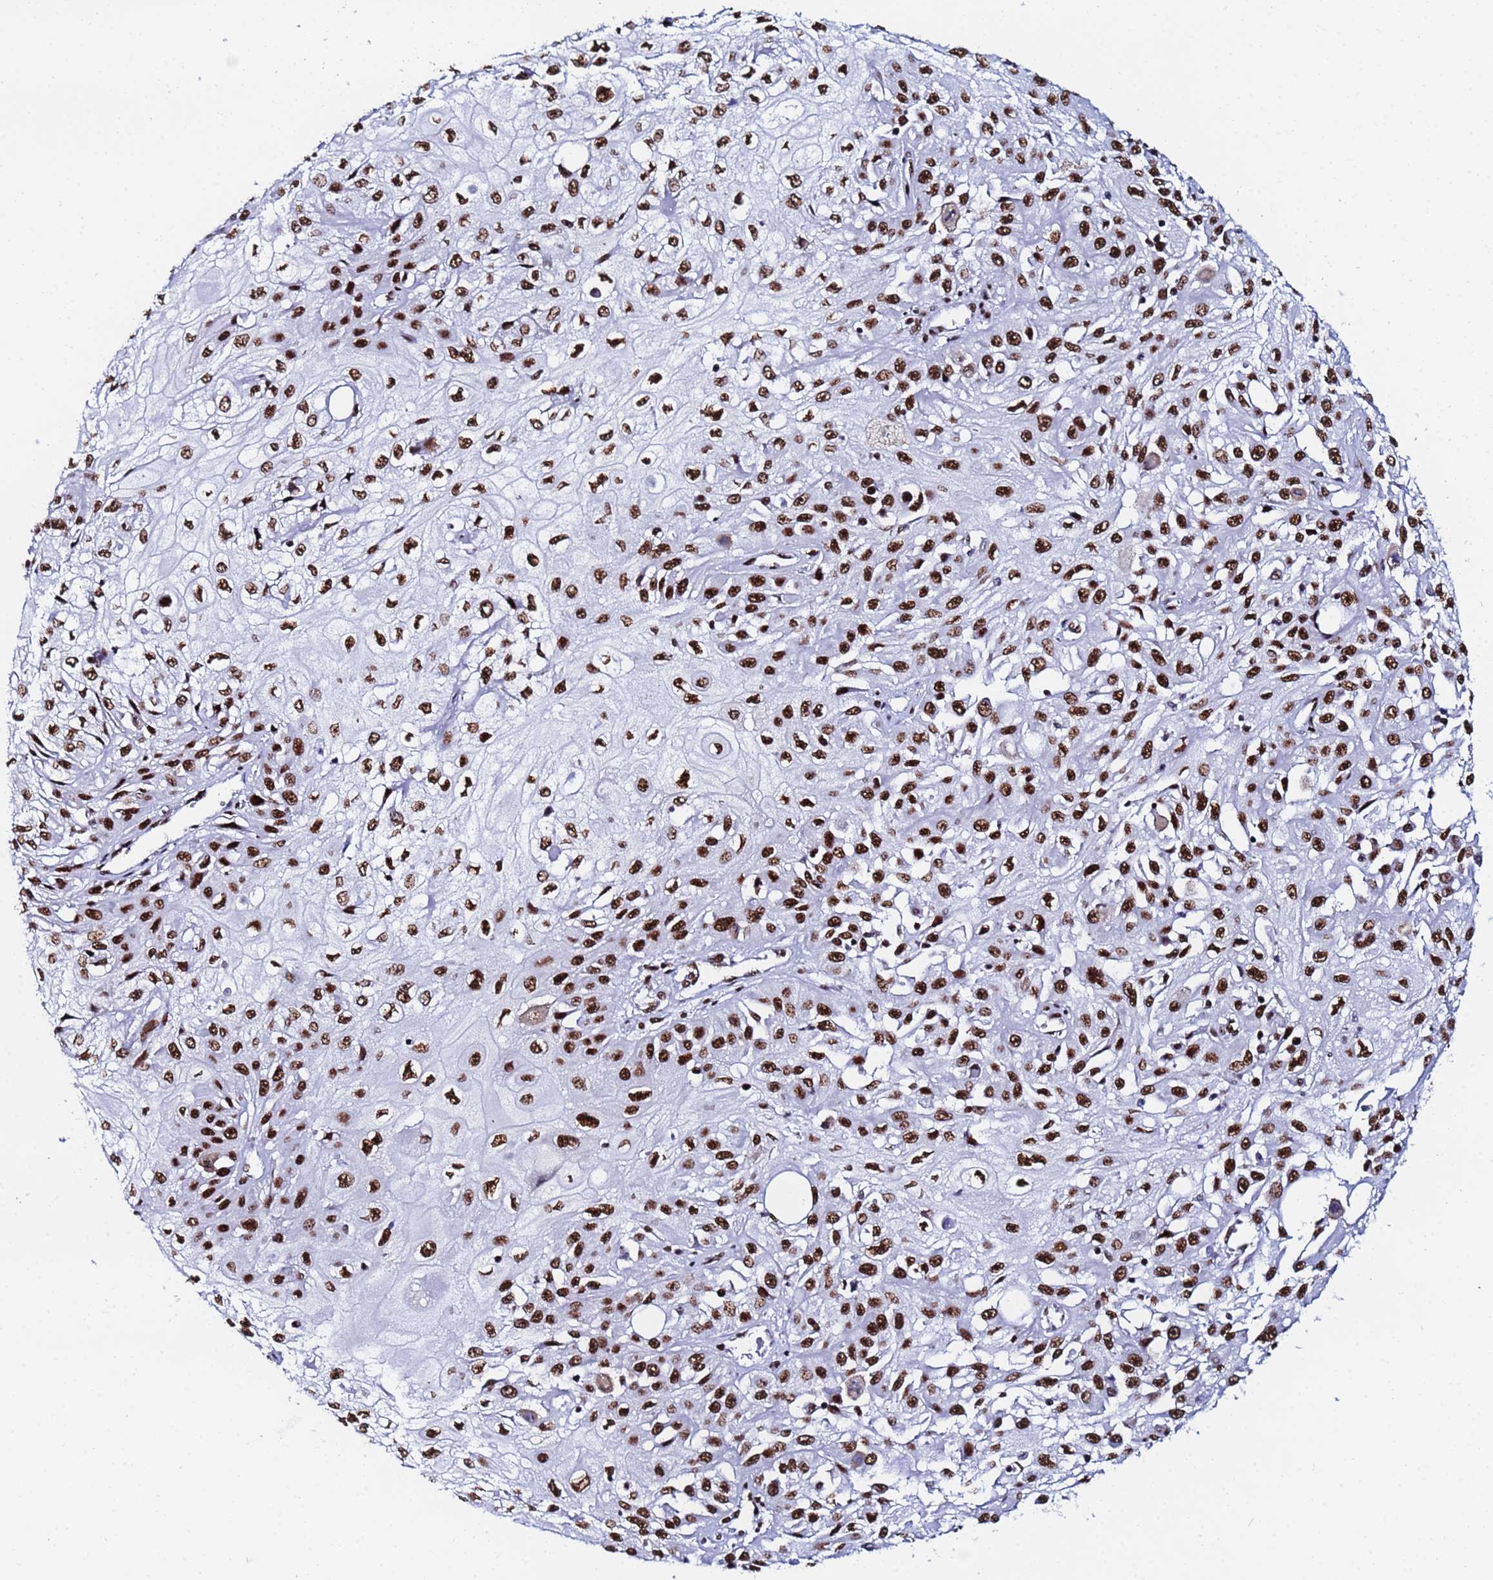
{"staining": {"intensity": "strong", "quantity": ">75%", "location": "nuclear"}, "tissue": "skin cancer", "cell_type": "Tumor cells", "image_type": "cancer", "snomed": [{"axis": "morphology", "description": "Squamous cell carcinoma, NOS"}, {"axis": "morphology", "description": "Squamous cell carcinoma, metastatic, NOS"}, {"axis": "topography", "description": "Skin"}, {"axis": "topography", "description": "Lymph node"}], "caption": "Immunohistochemistry (DAB (3,3'-diaminobenzidine)) staining of skin metastatic squamous cell carcinoma exhibits strong nuclear protein staining in about >75% of tumor cells.", "gene": "SNRPA1", "patient": {"sex": "male", "age": 75}}